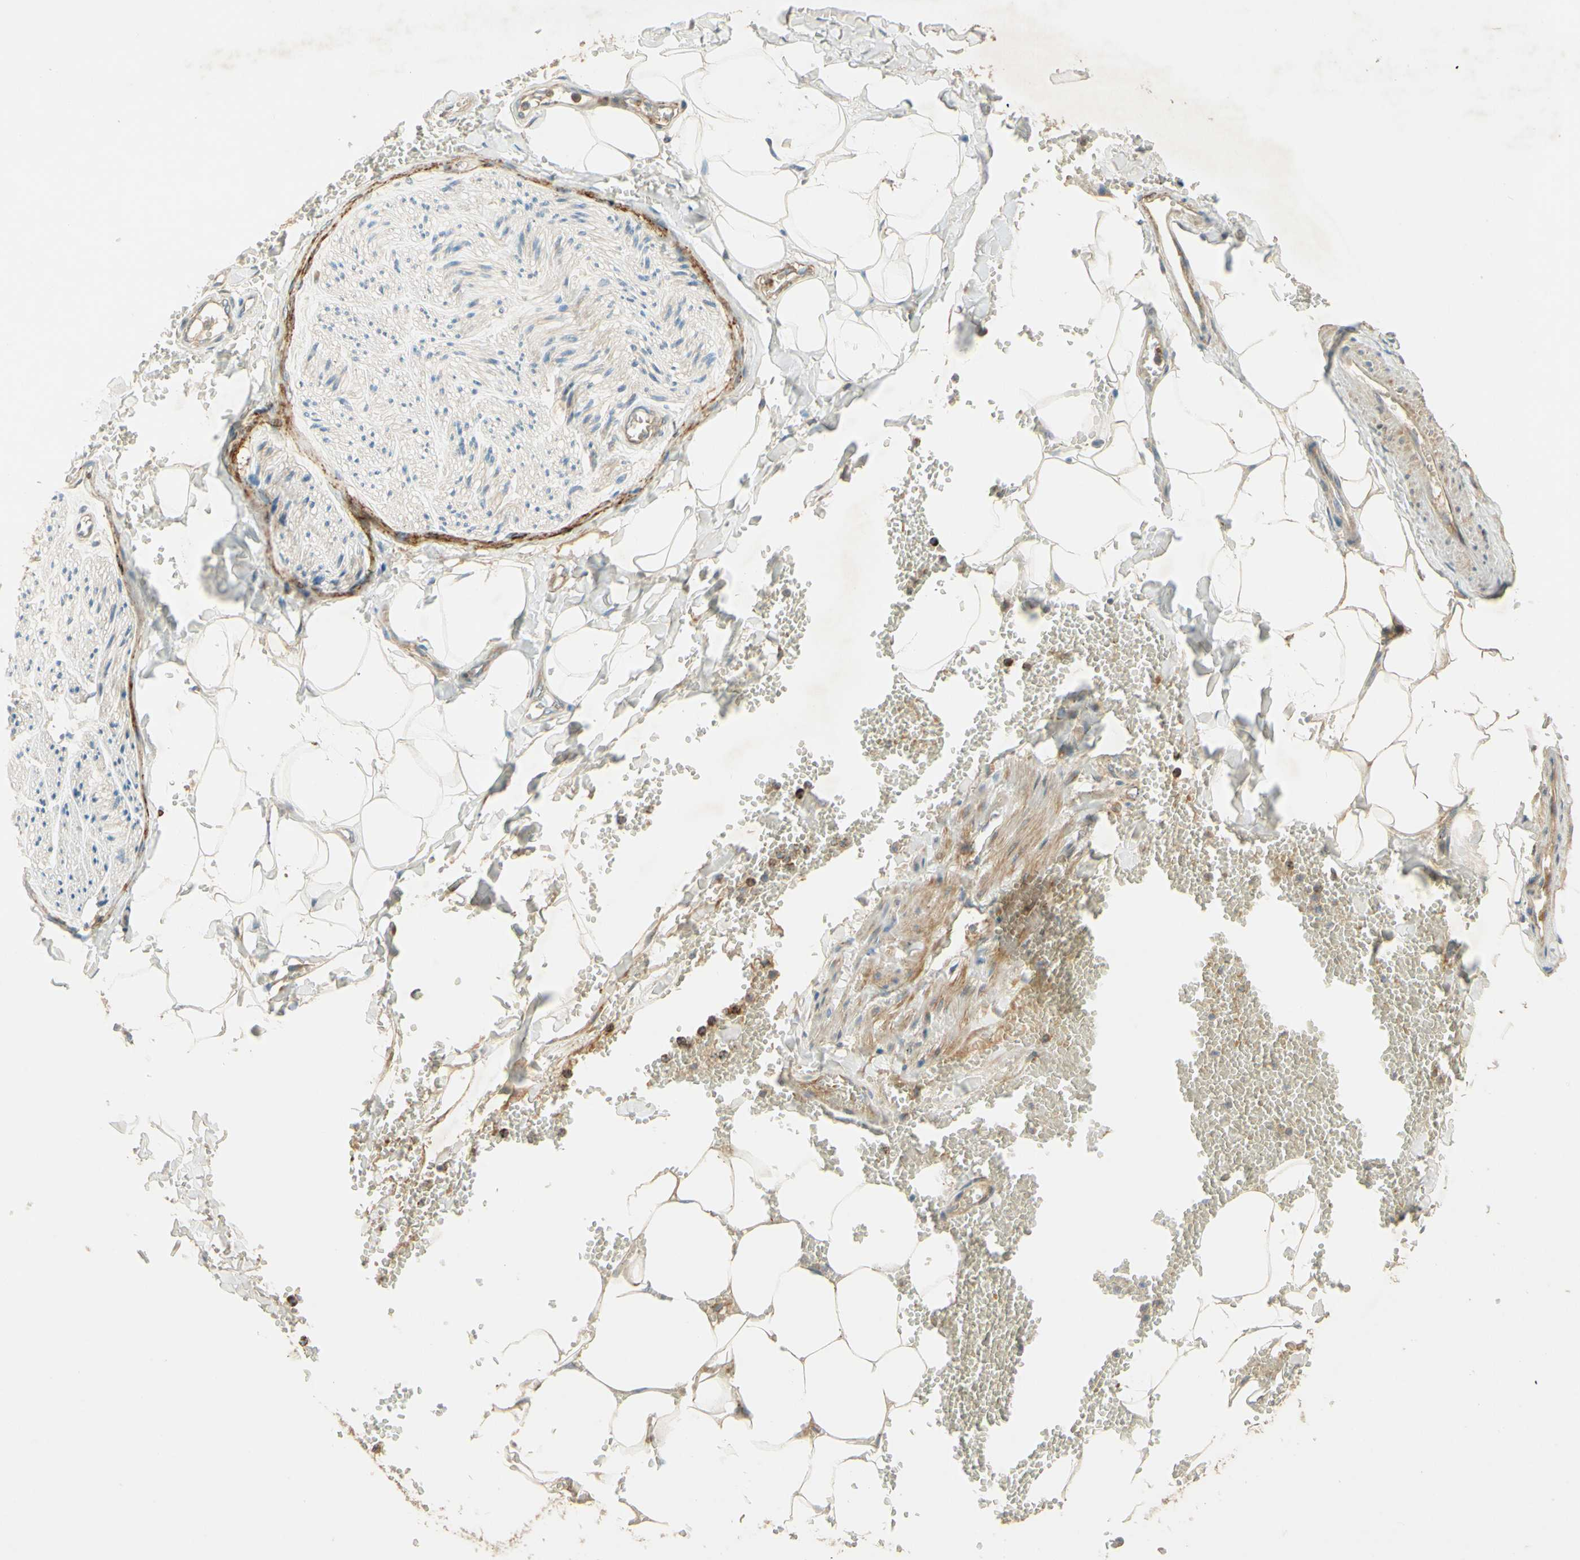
{"staining": {"intensity": "moderate", "quantity": ">75%", "location": "cytoplasmic/membranous"}, "tissue": "adipose tissue", "cell_type": "Adipocytes", "image_type": "normal", "snomed": [{"axis": "morphology", "description": "Normal tissue, NOS"}, {"axis": "topography", "description": "Adipose tissue"}, {"axis": "topography", "description": "Peripheral nerve tissue"}], "caption": "Adipocytes exhibit moderate cytoplasmic/membranous positivity in approximately >75% of cells in unremarkable adipose tissue.", "gene": "ADAM17", "patient": {"sex": "male", "age": 52}}